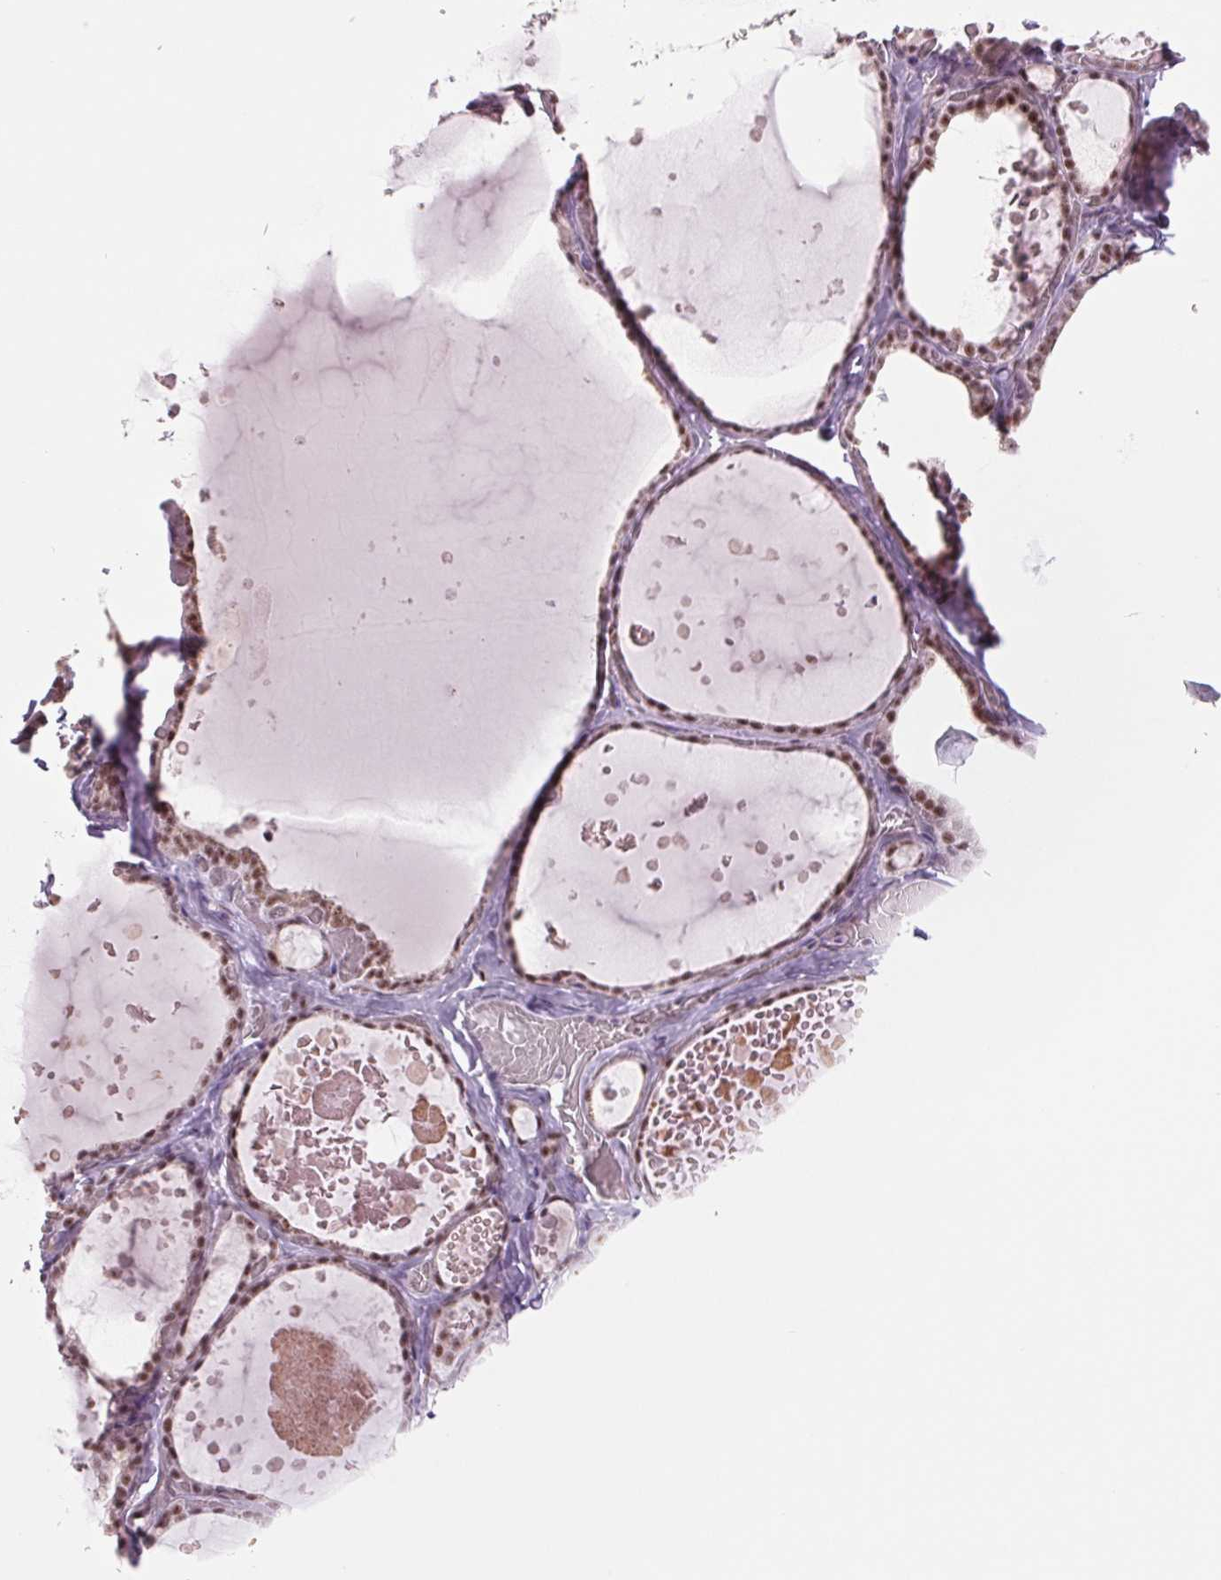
{"staining": {"intensity": "moderate", "quantity": ">75%", "location": "nuclear"}, "tissue": "thyroid gland", "cell_type": "Glandular cells", "image_type": "normal", "snomed": [{"axis": "morphology", "description": "Normal tissue, NOS"}, {"axis": "topography", "description": "Thyroid gland"}], "caption": "Unremarkable thyroid gland demonstrates moderate nuclear positivity in about >75% of glandular cells, visualized by immunohistochemistry.", "gene": "ZC3H14", "patient": {"sex": "female", "age": 56}}